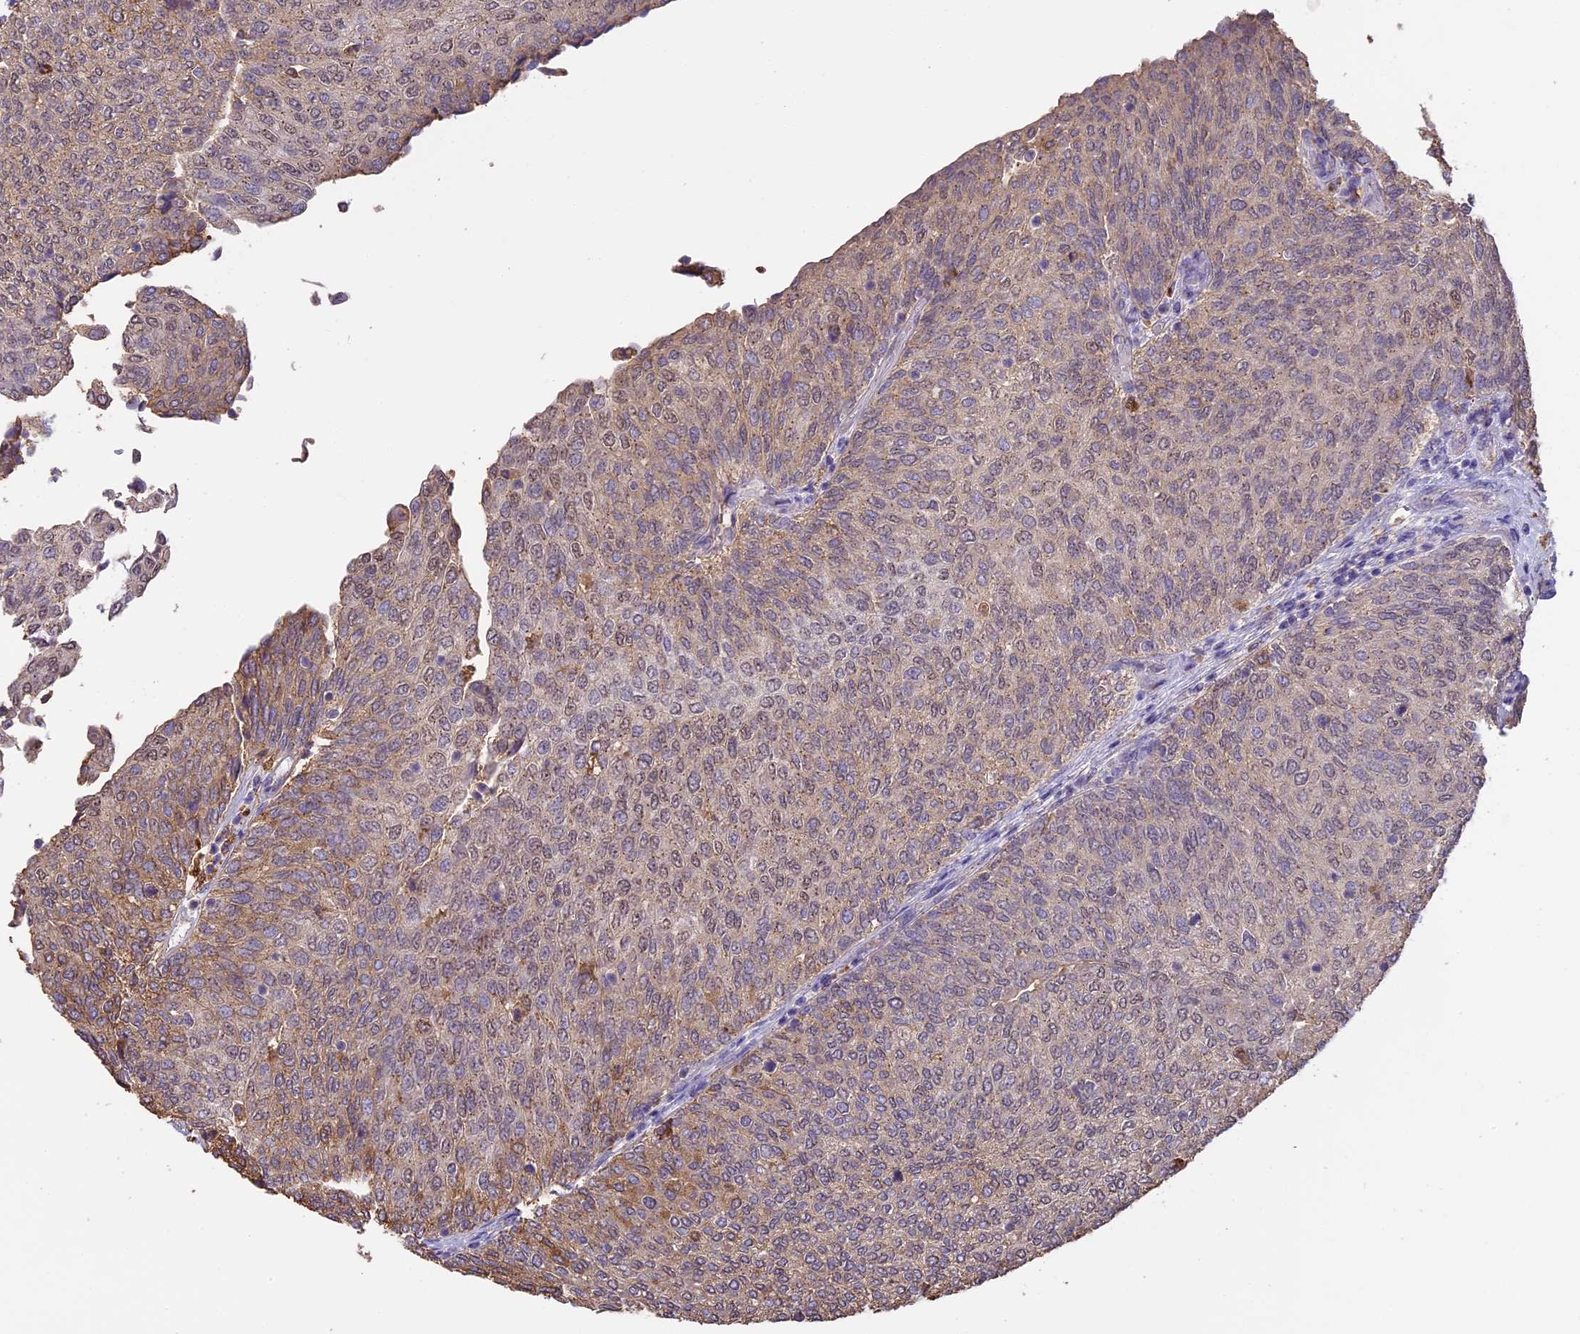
{"staining": {"intensity": "weak", "quantity": "25%-75%", "location": "cytoplasmic/membranous,nuclear"}, "tissue": "urothelial cancer", "cell_type": "Tumor cells", "image_type": "cancer", "snomed": [{"axis": "morphology", "description": "Urothelial carcinoma, Low grade"}, {"axis": "topography", "description": "Urinary bladder"}], "caption": "Human urothelial carcinoma (low-grade) stained for a protein (brown) demonstrates weak cytoplasmic/membranous and nuclear positive positivity in about 25%-75% of tumor cells.", "gene": "ARHGAP19", "patient": {"sex": "female", "age": 79}}